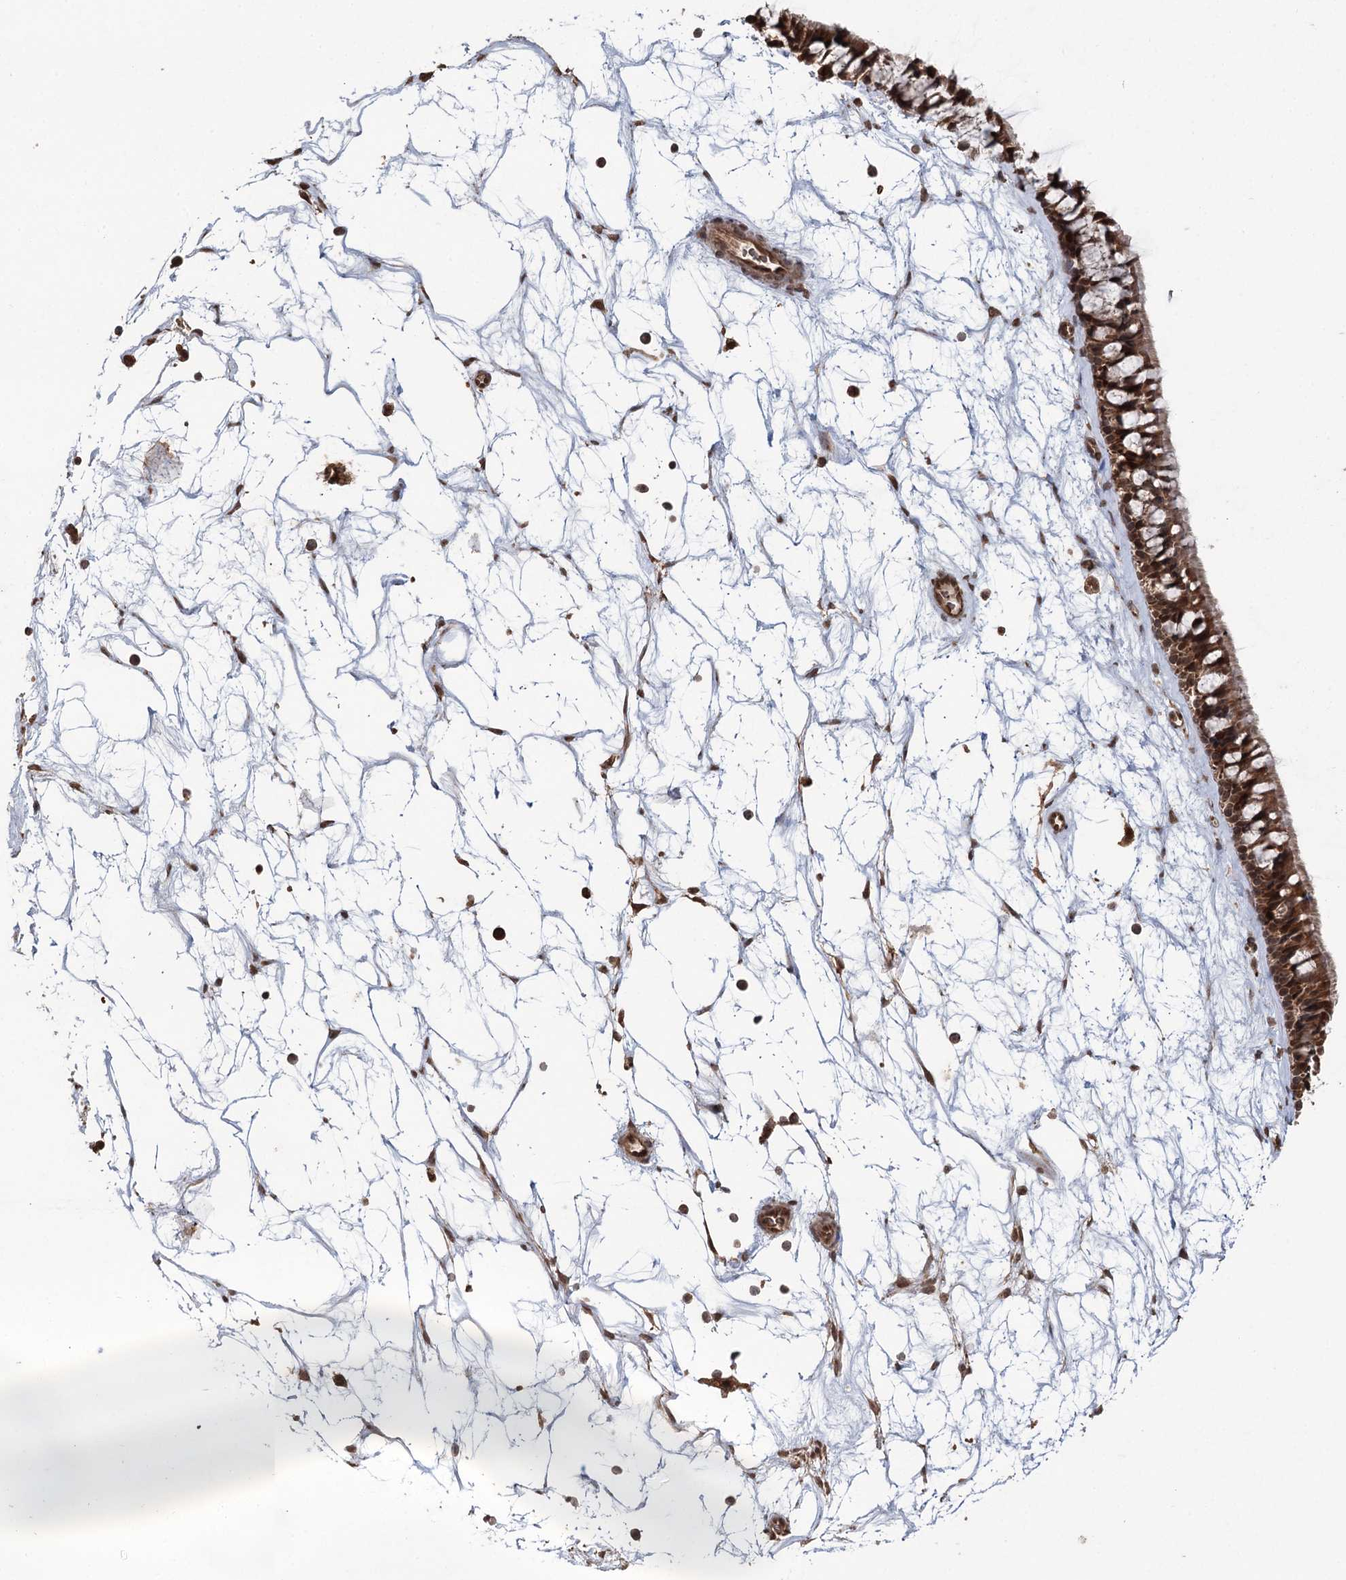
{"staining": {"intensity": "moderate", "quantity": ">75%", "location": "cytoplasmic/membranous,nuclear"}, "tissue": "nasopharynx", "cell_type": "Respiratory epithelial cells", "image_type": "normal", "snomed": [{"axis": "morphology", "description": "Normal tissue, NOS"}, {"axis": "topography", "description": "Nasopharynx"}], "caption": "The histopathology image displays a brown stain indicating the presence of a protein in the cytoplasmic/membranous,nuclear of respiratory epithelial cells in nasopharynx. (brown staining indicates protein expression, while blue staining denotes nuclei).", "gene": "N6AMT1", "patient": {"sex": "male", "age": 64}}